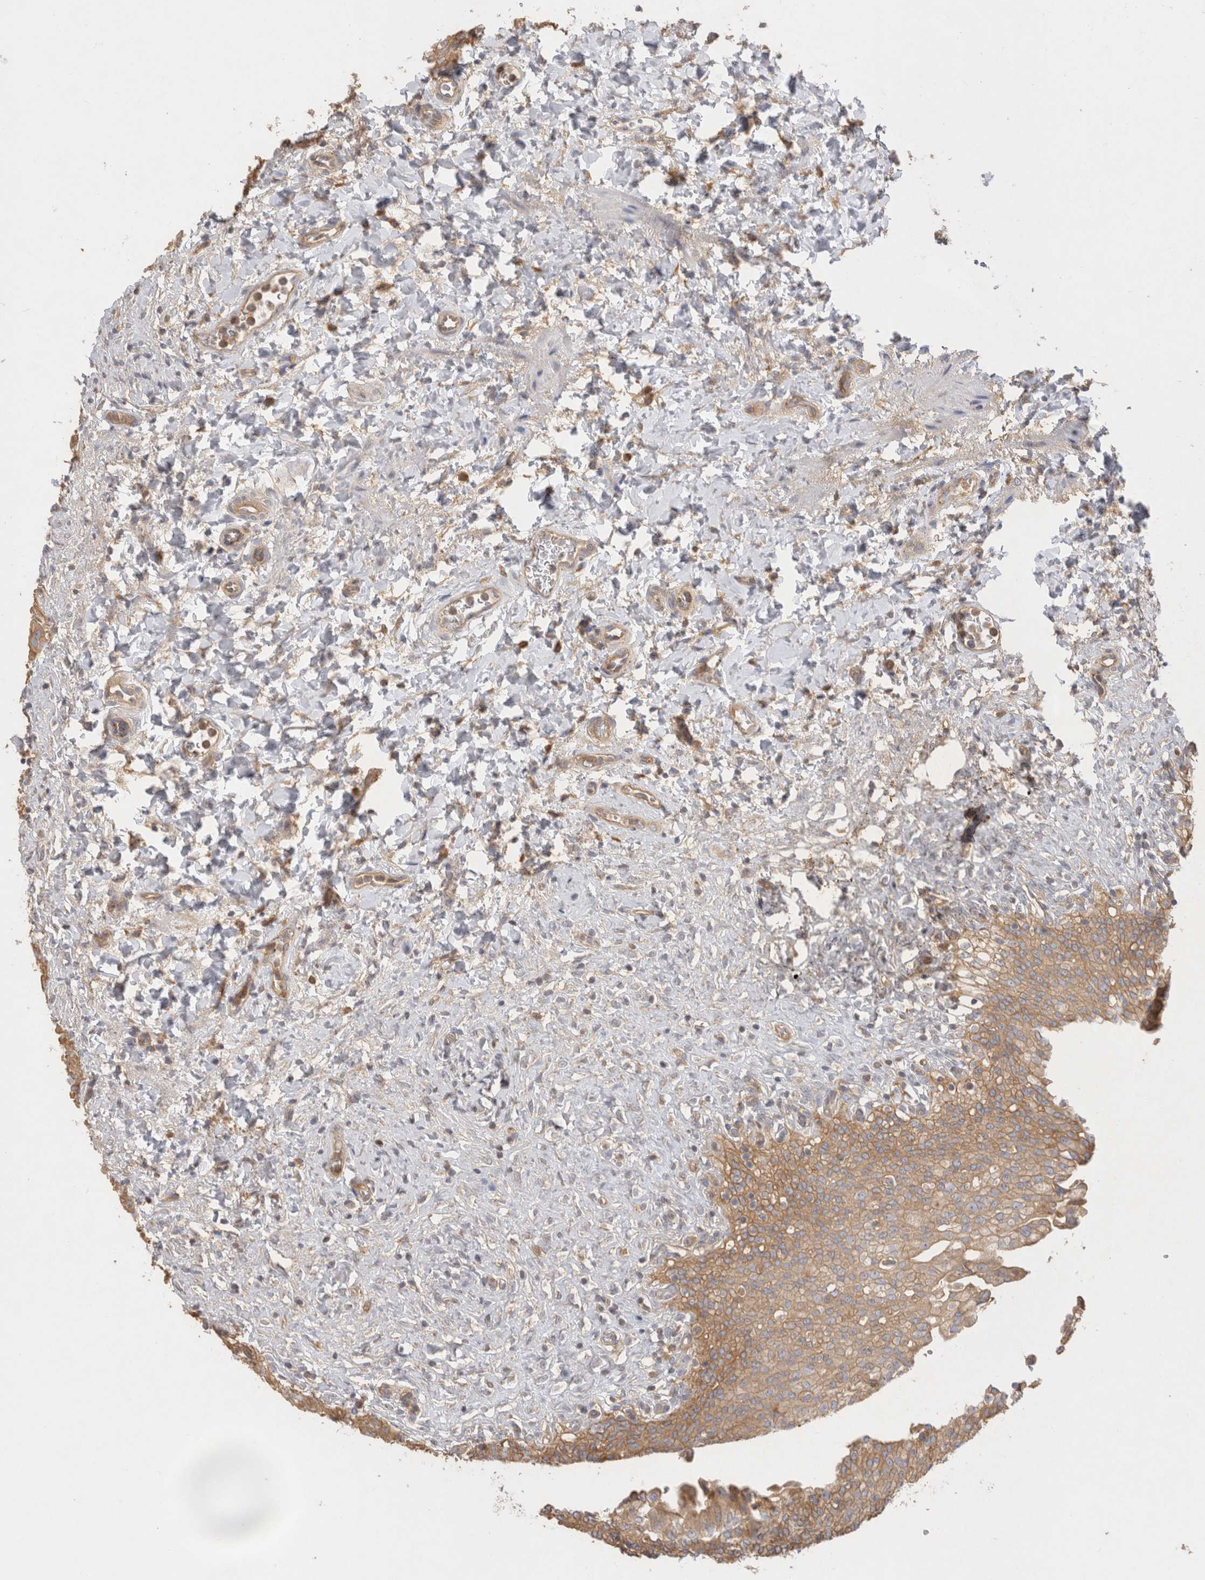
{"staining": {"intensity": "moderate", "quantity": ">75%", "location": "cytoplasmic/membranous"}, "tissue": "urinary bladder", "cell_type": "Urothelial cells", "image_type": "normal", "snomed": [{"axis": "morphology", "description": "Urothelial carcinoma, High grade"}, {"axis": "topography", "description": "Urinary bladder"}], "caption": "Urothelial cells show medium levels of moderate cytoplasmic/membranous expression in approximately >75% of cells in normal urinary bladder.", "gene": "CHMP6", "patient": {"sex": "male", "age": 46}}